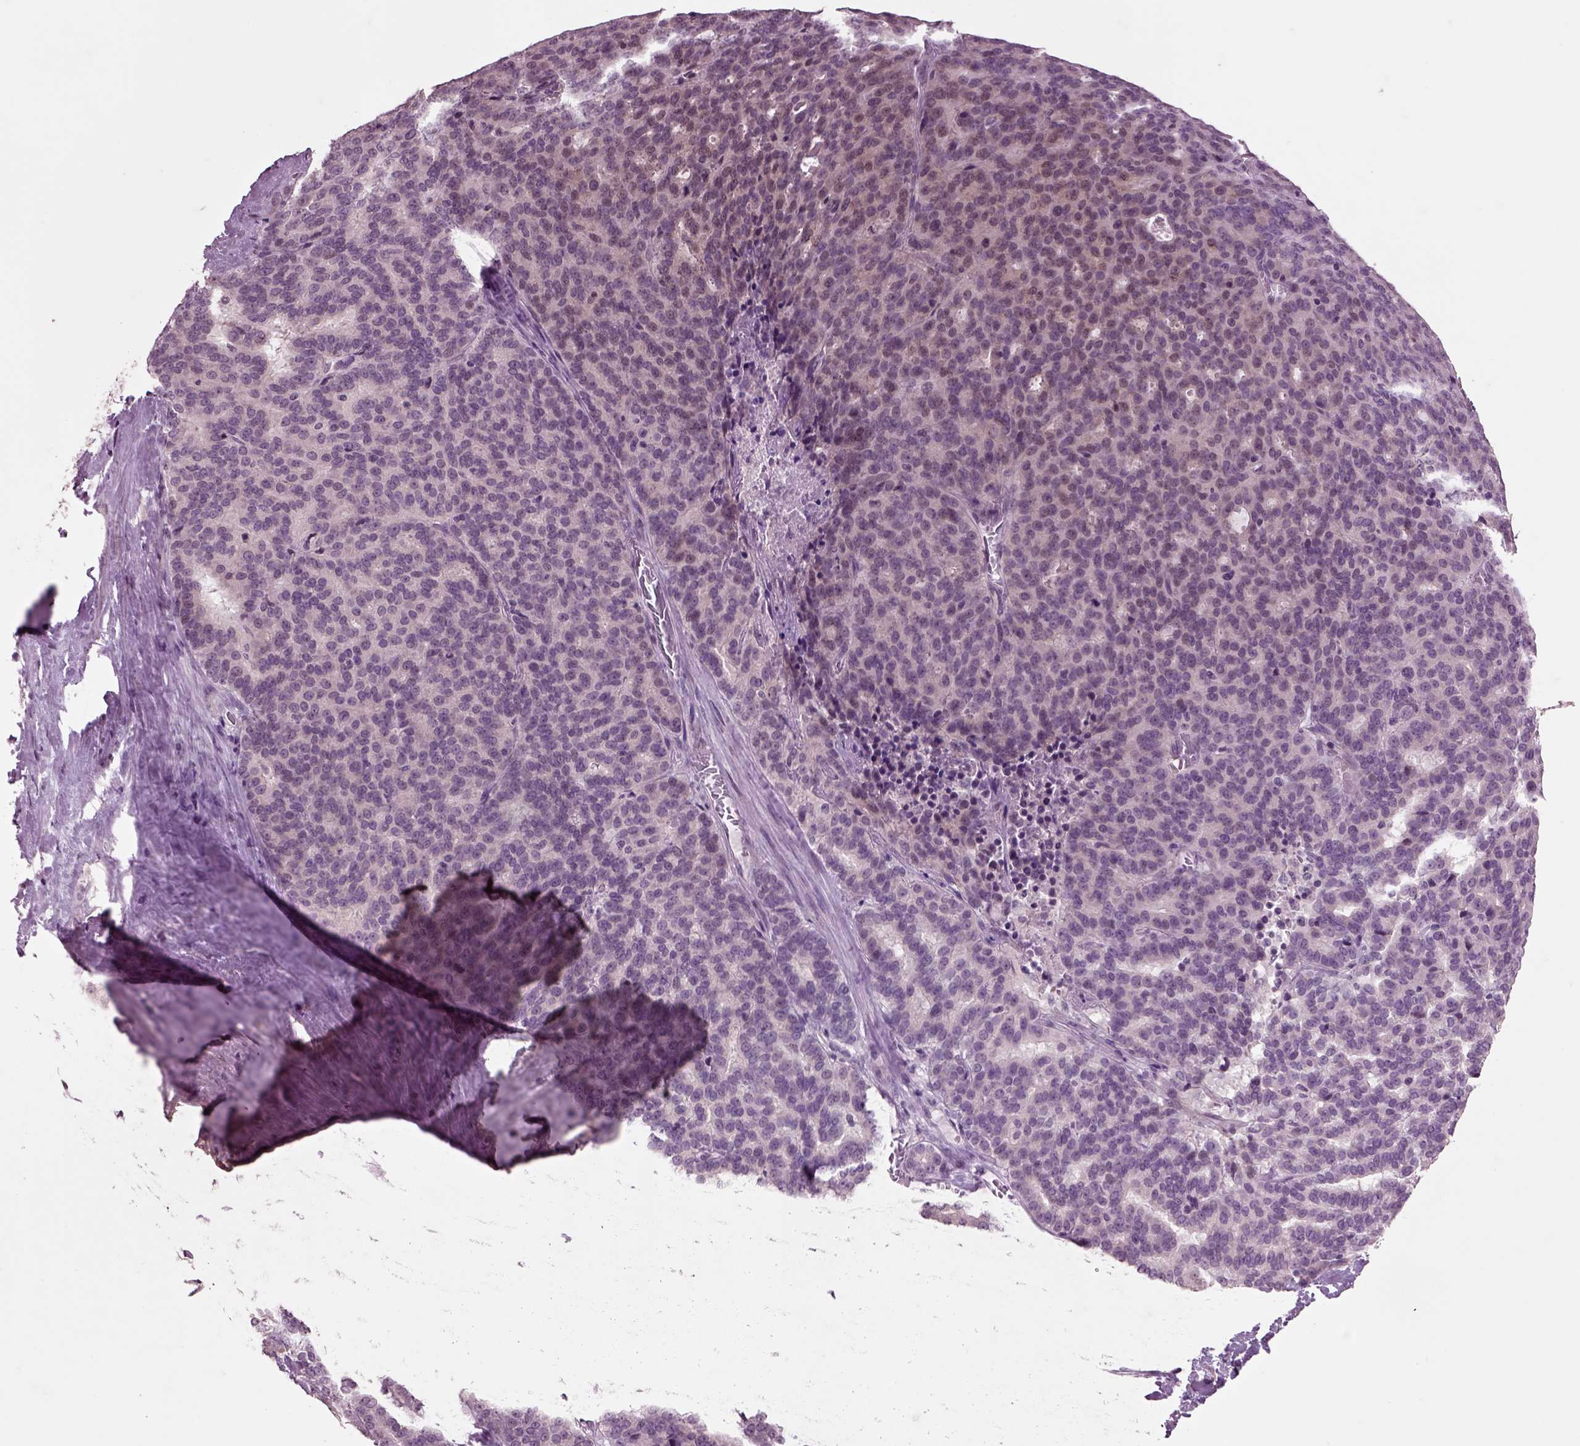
{"staining": {"intensity": "negative", "quantity": "none", "location": "none"}, "tissue": "liver cancer", "cell_type": "Tumor cells", "image_type": "cancer", "snomed": [{"axis": "morphology", "description": "Cholangiocarcinoma"}, {"axis": "topography", "description": "Liver"}], "caption": "DAB (3,3'-diaminobenzidine) immunohistochemical staining of human liver cholangiocarcinoma exhibits no significant positivity in tumor cells.", "gene": "CHGB", "patient": {"sex": "female", "age": 47}}